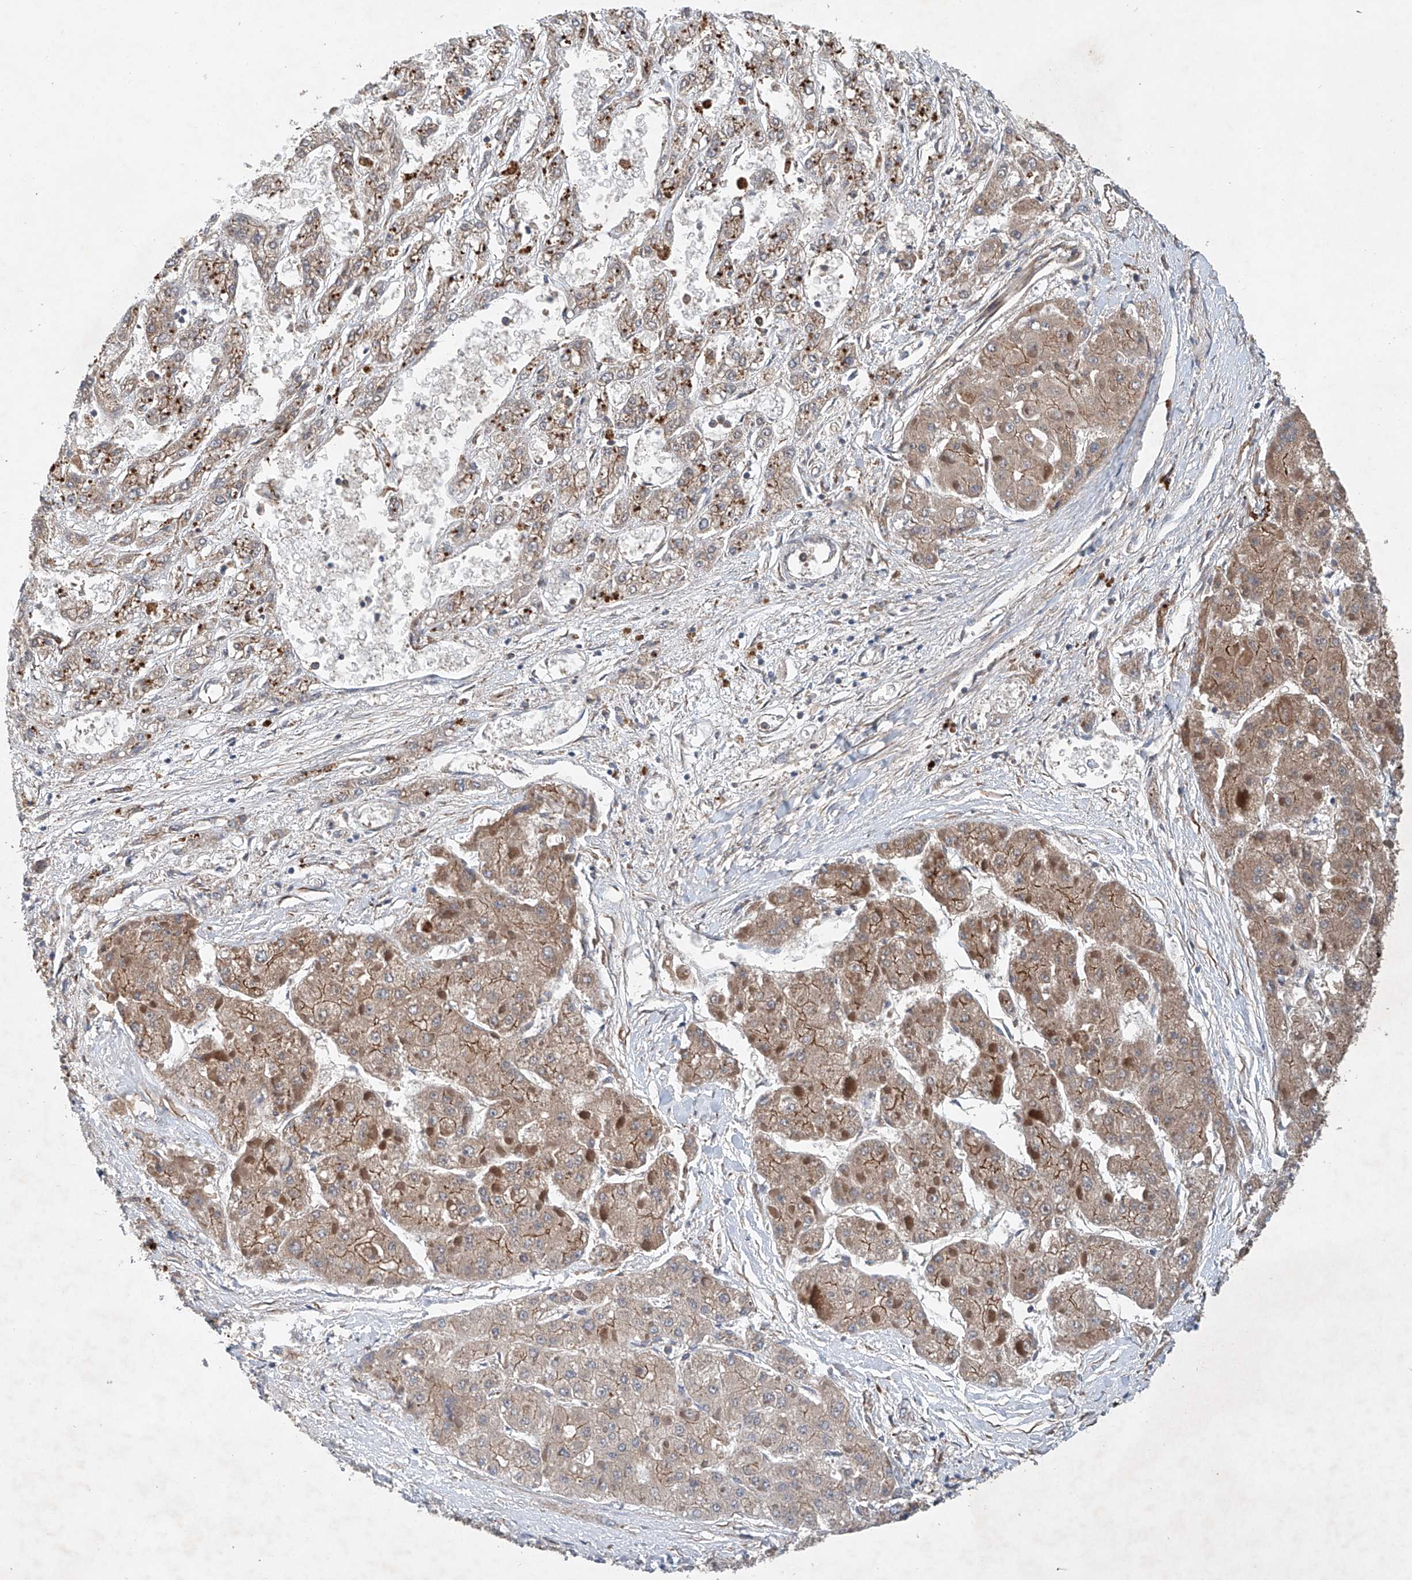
{"staining": {"intensity": "weak", "quantity": ">75%", "location": "cytoplasmic/membranous"}, "tissue": "liver cancer", "cell_type": "Tumor cells", "image_type": "cancer", "snomed": [{"axis": "morphology", "description": "Carcinoma, Hepatocellular, NOS"}, {"axis": "topography", "description": "Liver"}], "caption": "Liver cancer was stained to show a protein in brown. There is low levels of weak cytoplasmic/membranous positivity in about >75% of tumor cells.", "gene": "CEP85L", "patient": {"sex": "female", "age": 73}}